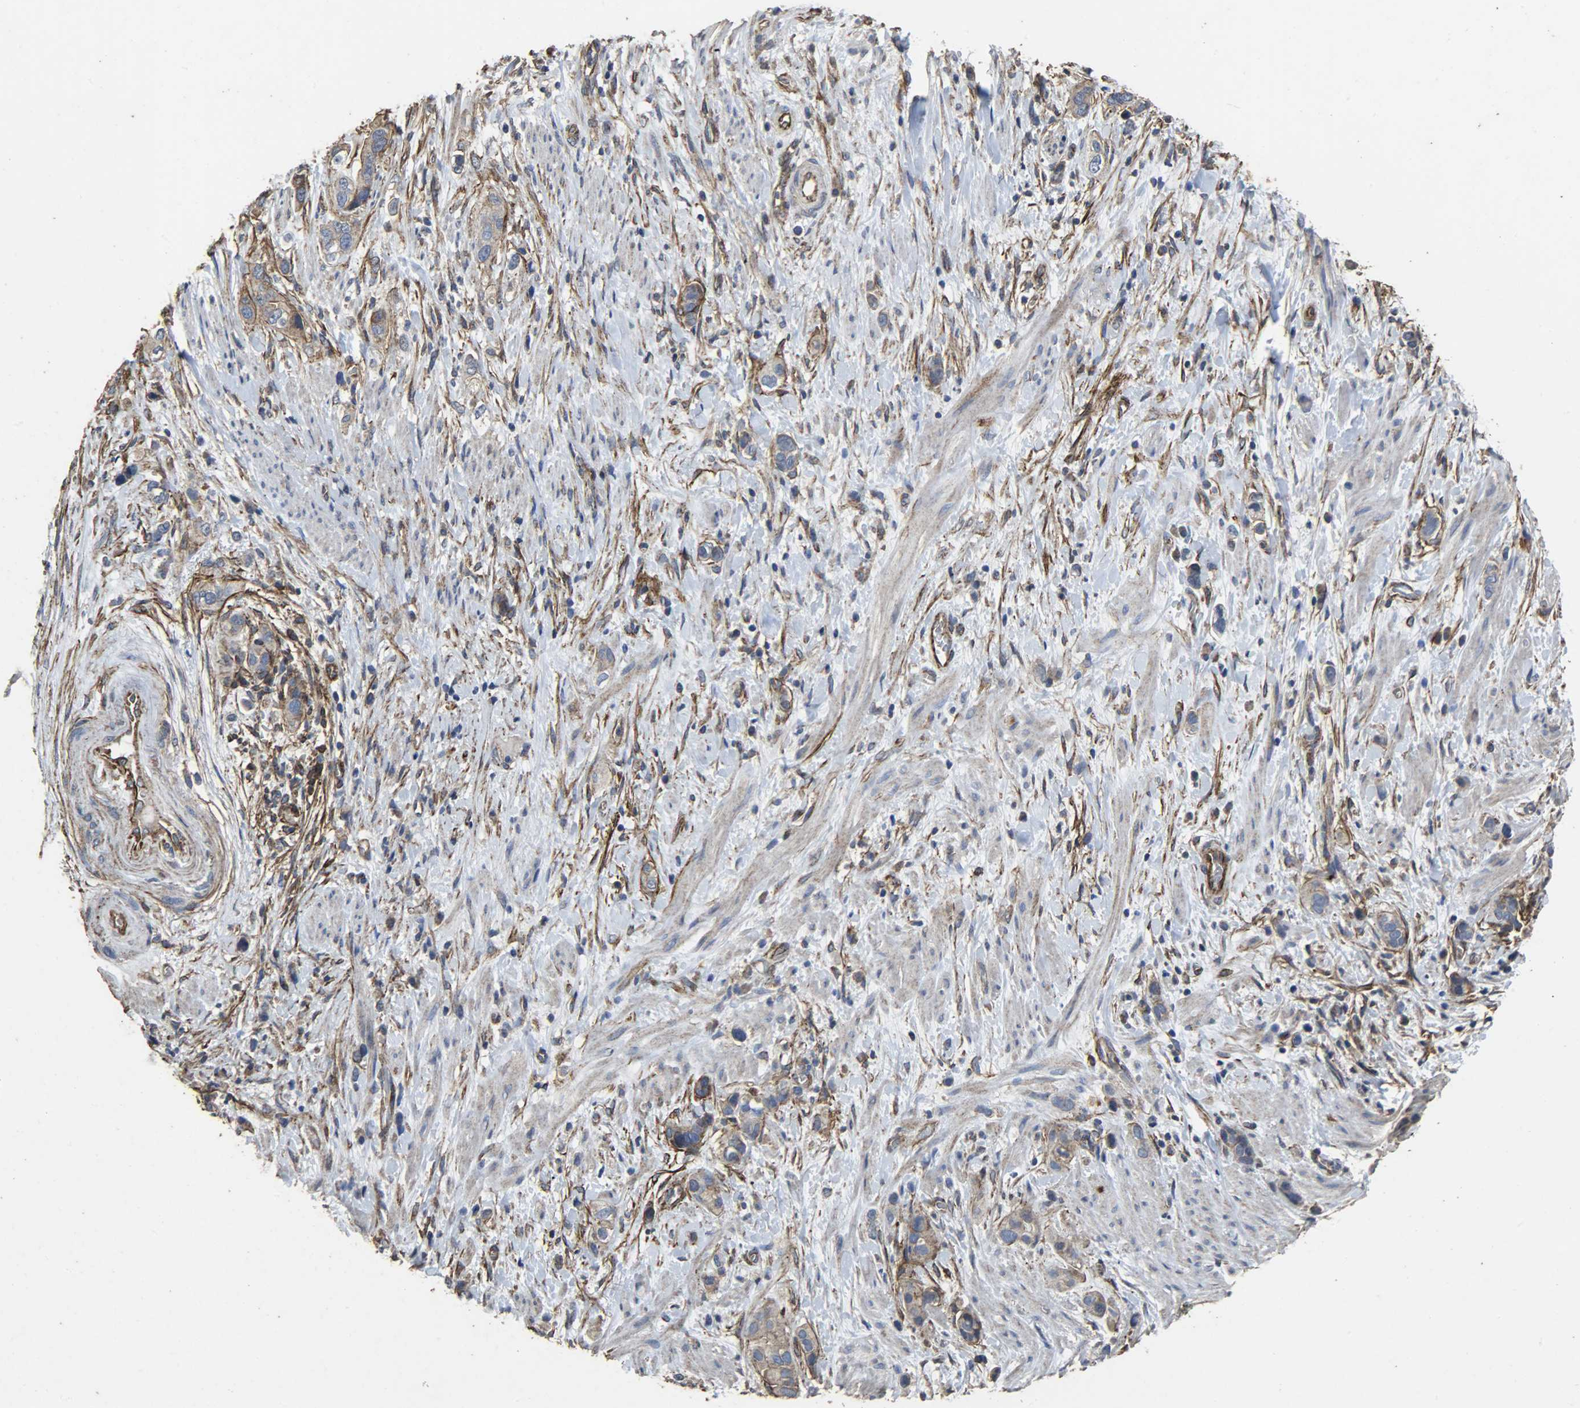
{"staining": {"intensity": "weak", "quantity": ">75%", "location": "cytoplasmic/membranous"}, "tissue": "stomach cancer", "cell_type": "Tumor cells", "image_type": "cancer", "snomed": [{"axis": "morphology", "description": "Adenocarcinoma, NOS"}, {"axis": "topography", "description": "Stomach, lower"}], "caption": "Stomach cancer (adenocarcinoma) was stained to show a protein in brown. There is low levels of weak cytoplasmic/membranous staining in approximately >75% of tumor cells. The staining was performed using DAB (3,3'-diaminobenzidine), with brown indicating positive protein expression. Nuclei are stained blue with hematoxylin.", "gene": "TPM4", "patient": {"sex": "female", "age": 93}}